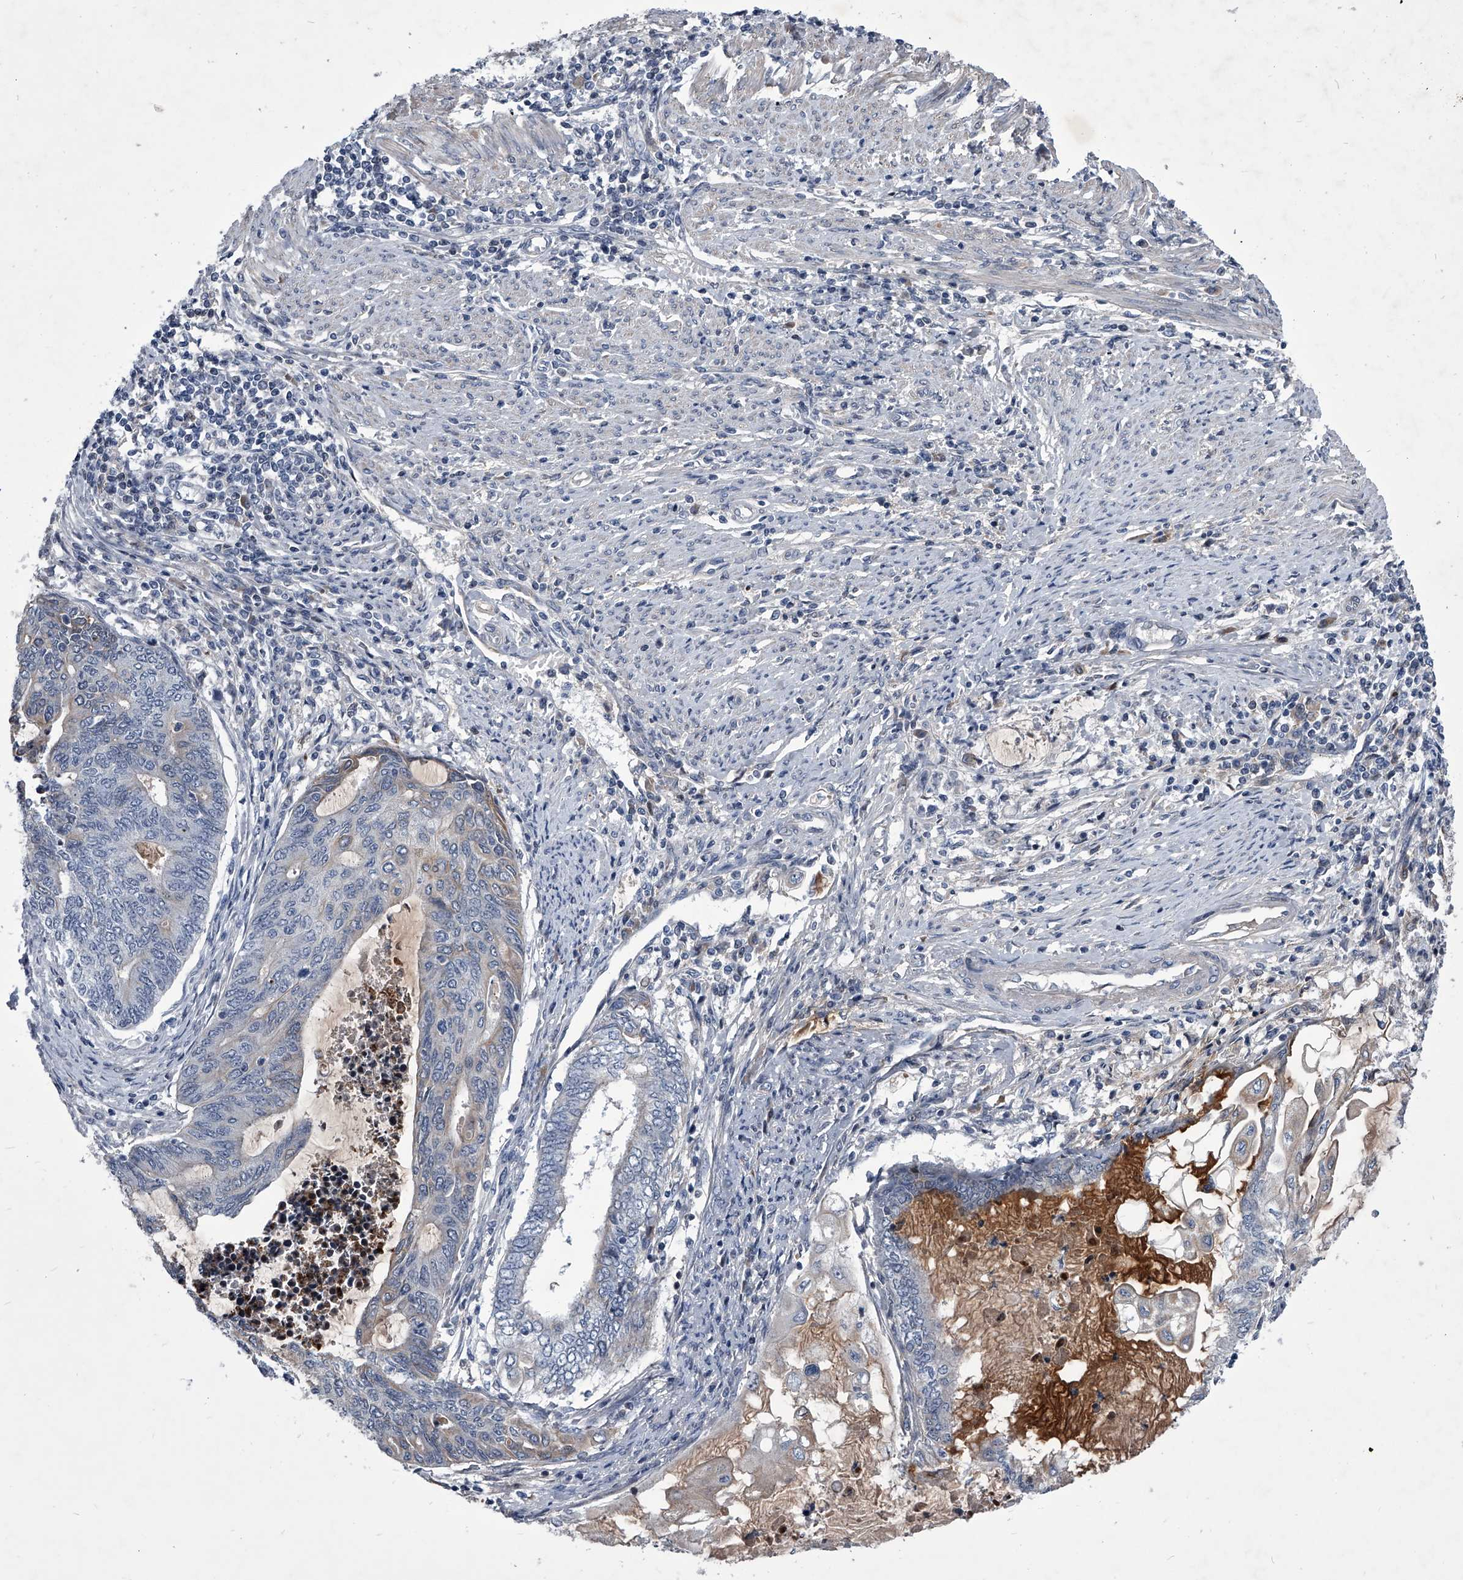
{"staining": {"intensity": "negative", "quantity": "none", "location": "none"}, "tissue": "endometrial cancer", "cell_type": "Tumor cells", "image_type": "cancer", "snomed": [{"axis": "morphology", "description": "Adenocarcinoma, NOS"}, {"axis": "topography", "description": "Uterus"}, {"axis": "topography", "description": "Endometrium"}], "caption": "Tumor cells show no significant expression in endometrial adenocarcinoma.", "gene": "ZNF76", "patient": {"sex": "female", "age": 70}}